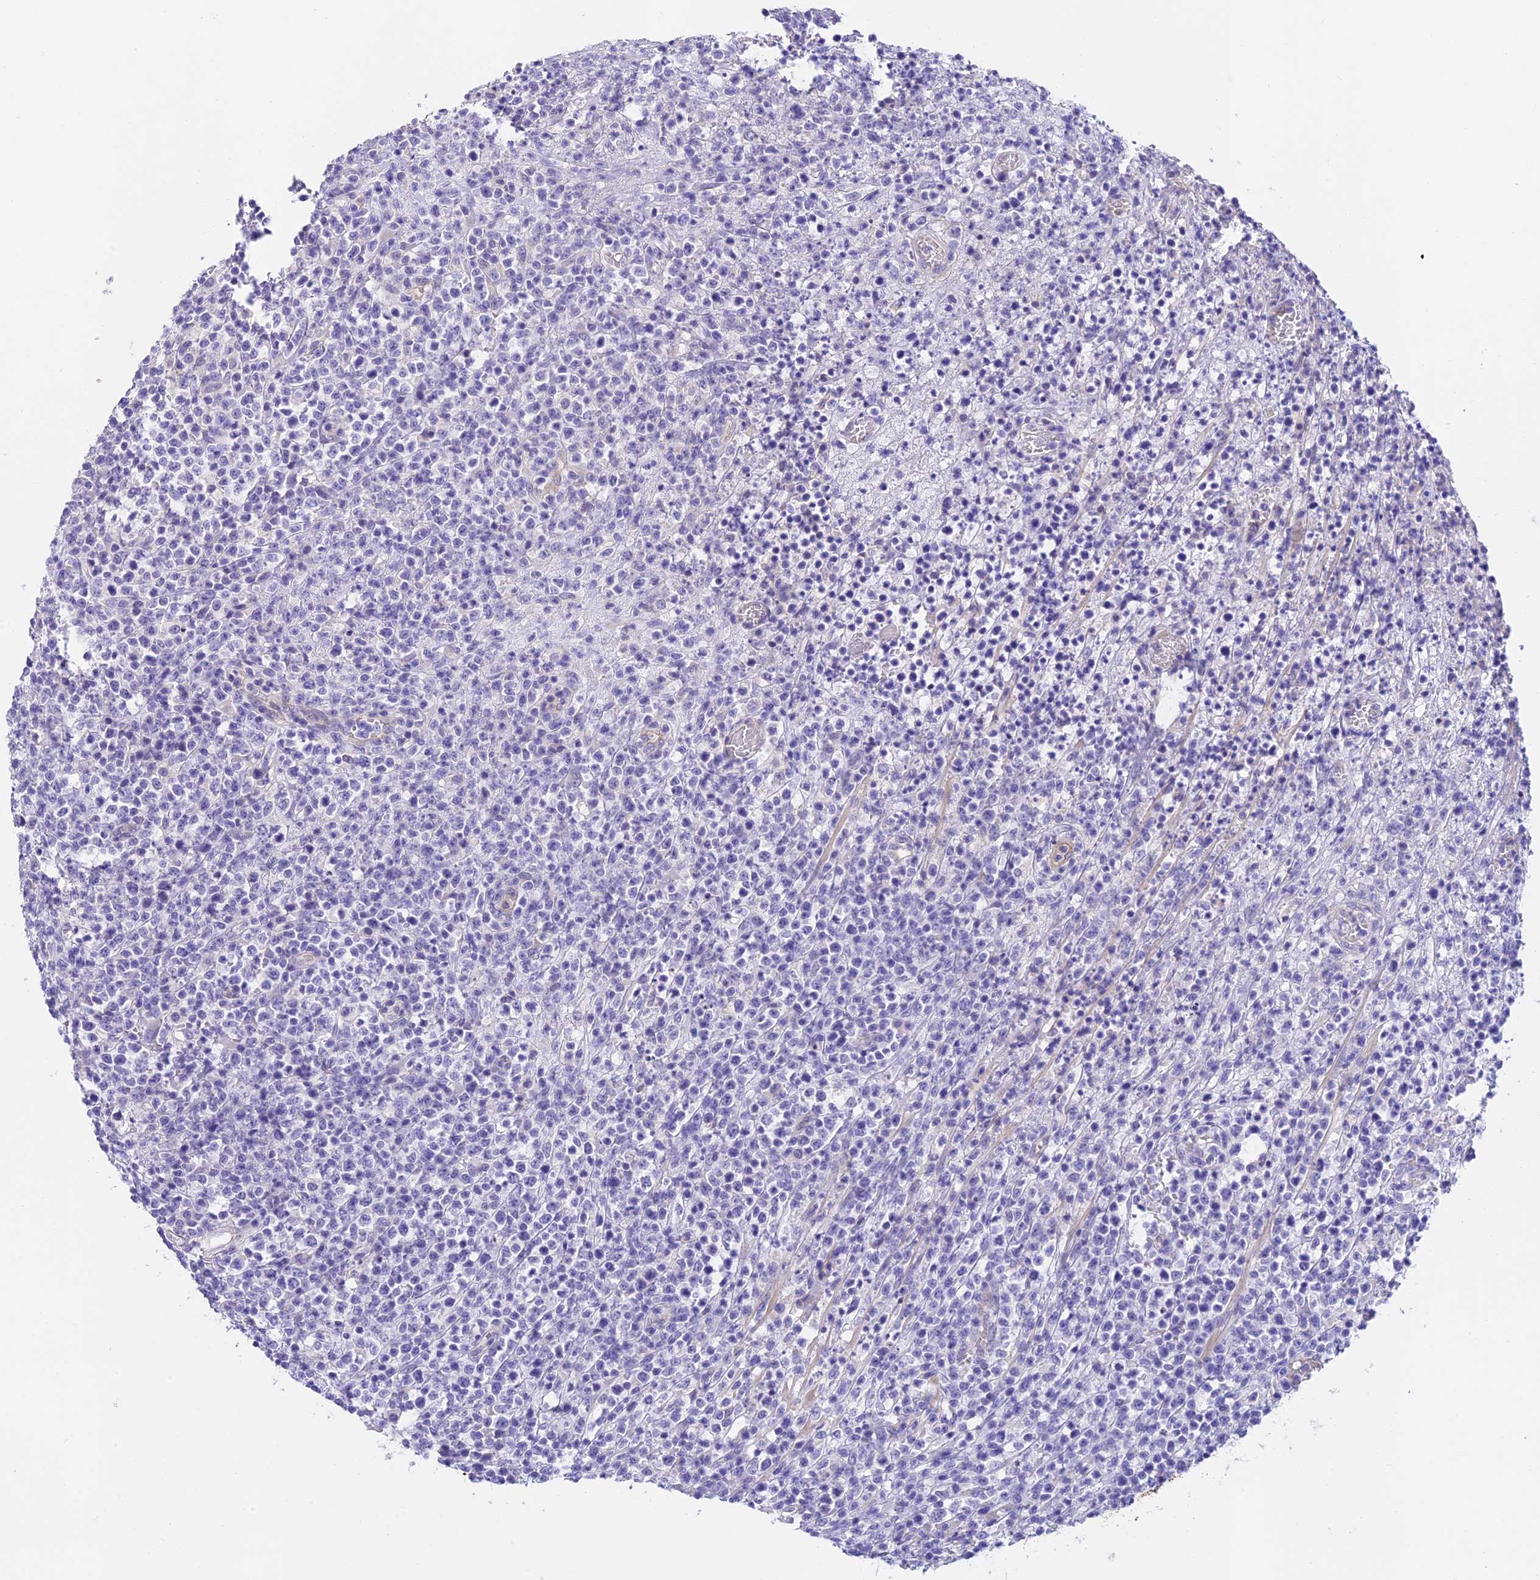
{"staining": {"intensity": "negative", "quantity": "none", "location": "none"}, "tissue": "lymphoma", "cell_type": "Tumor cells", "image_type": "cancer", "snomed": [{"axis": "morphology", "description": "Malignant lymphoma, non-Hodgkin's type, High grade"}, {"axis": "topography", "description": "Colon"}], "caption": "A high-resolution photomicrograph shows immunohistochemistry staining of lymphoma, which exhibits no significant staining in tumor cells. (Stains: DAB (3,3'-diaminobenzidine) IHC with hematoxylin counter stain, Microscopy: brightfield microscopy at high magnification).", "gene": "C17orf67", "patient": {"sex": "female", "age": 53}}